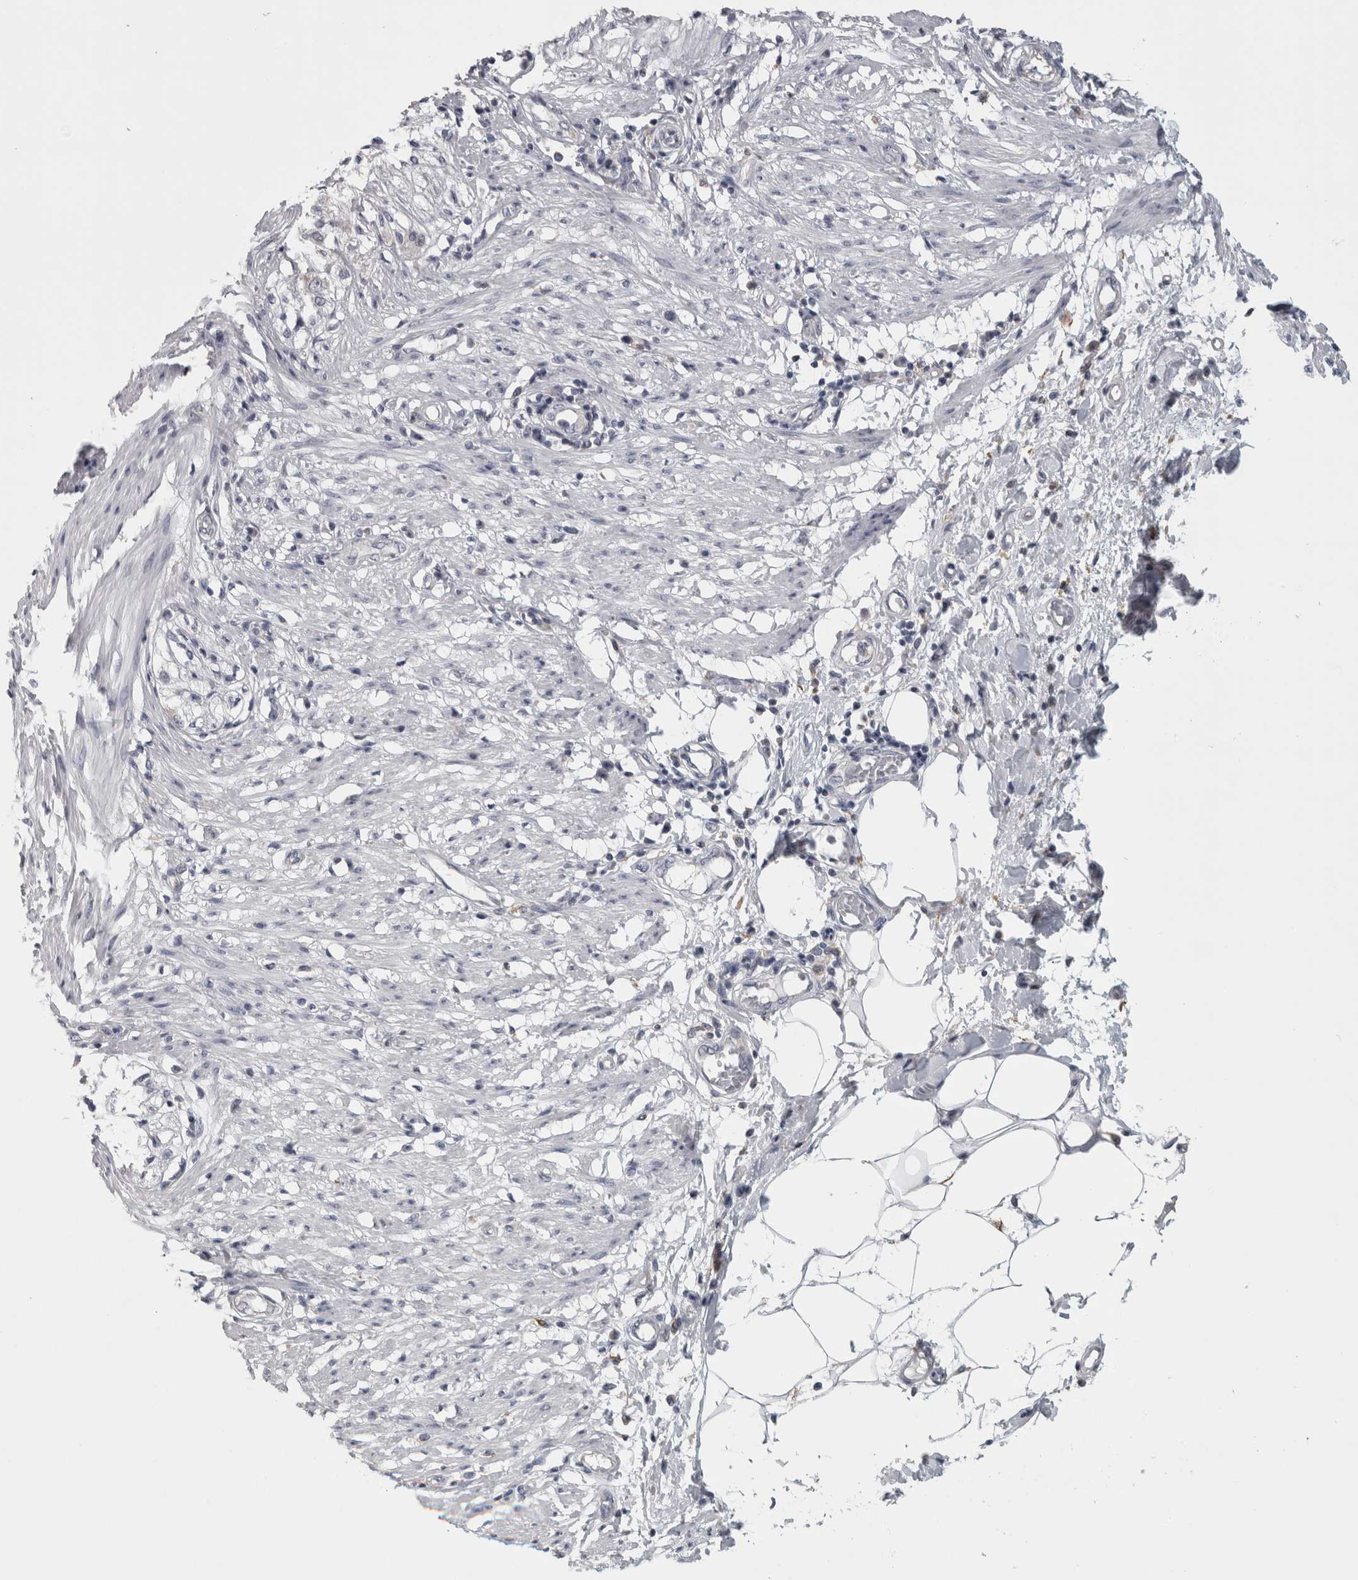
{"staining": {"intensity": "negative", "quantity": "none", "location": "none"}, "tissue": "smooth muscle", "cell_type": "Smooth muscle cells", "image_type": "normal", "snomed": [{"axis": "morphology", "description": "Normal tissue, NOS"}, {"axis": "morphology", "description": "Adenocarcinoma, NOS"}, {"axis": "topography", "description": "Smooth muscle"}, {"axis": "topography", "description": "Colon"}], "caption": "Unremarkable smooth muscle was stained to show a protein in brown. There is no significant expression in smooth muscle cells. Nuclei are stained in blue.", "gene": "PRRC2C", "patient": {"sex": "male", "age": 14}}